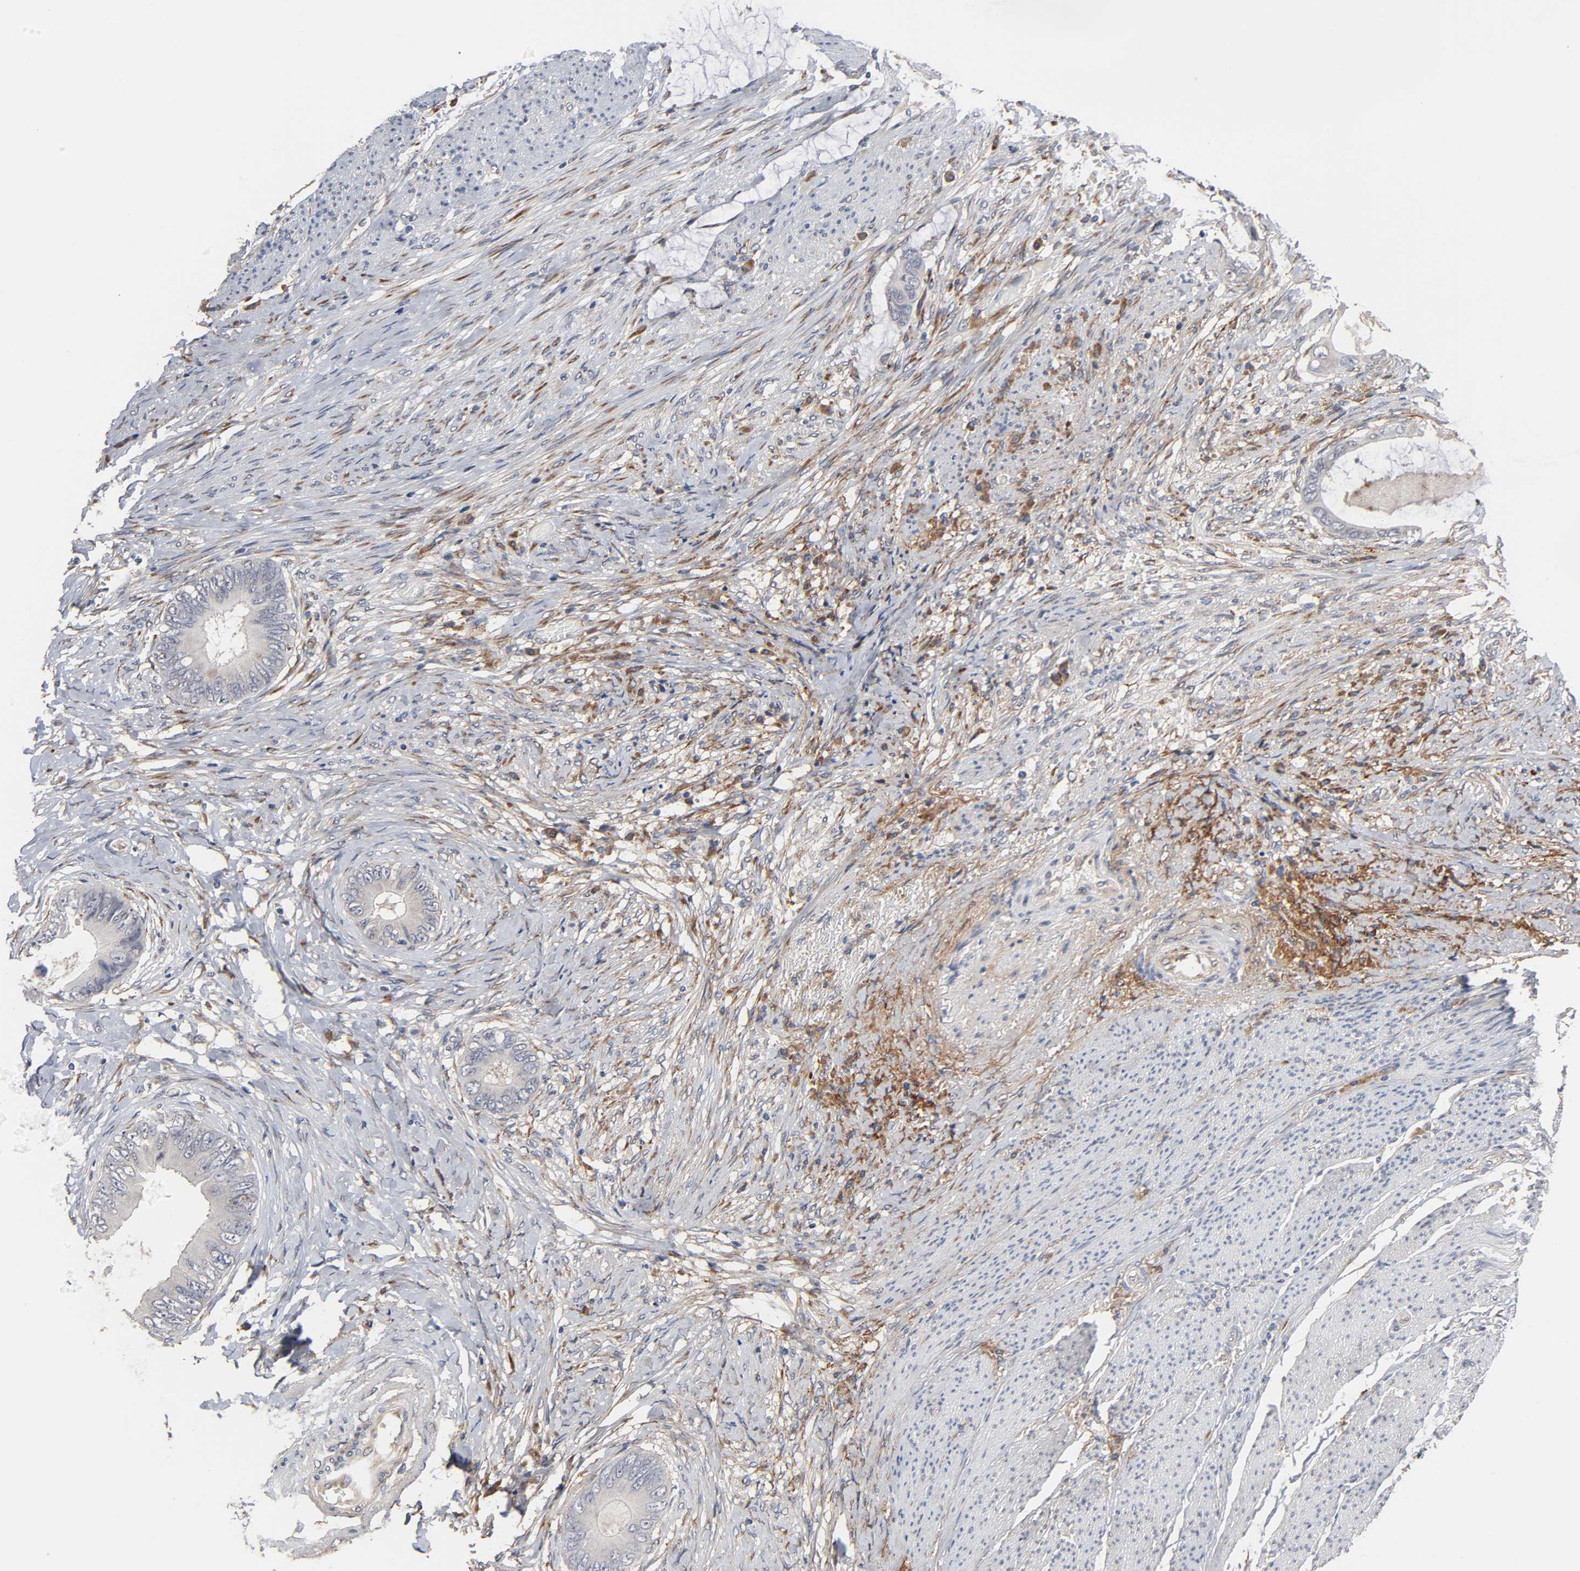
{"staining": {"intensity": "negative", "quantity": "none", "location": "none"}, "tissue": "colorectal cancer", "cell_type": "Tumor cells", "image_type": "cancer", "snomed": [{"axis": "morphology", "description": "Normal tissue, NOS"}, {"axis": "morphology", "description": "Adenocarcinoma, NOS"}, {"axis": "topography", "description": "Rectum"}, {"axis": "topography", "description": "Peripheral nerve tissue"}], "caption": "This is a micrograph of immunohistochemistry (IHC) staining of colorectal cancer, which shows no expression in tumor cells. (DAB immunohistochemistry with hematoxylin counter stain).", "gene": "HDLBP", "patient": {"sex": "female", "age": 77}}